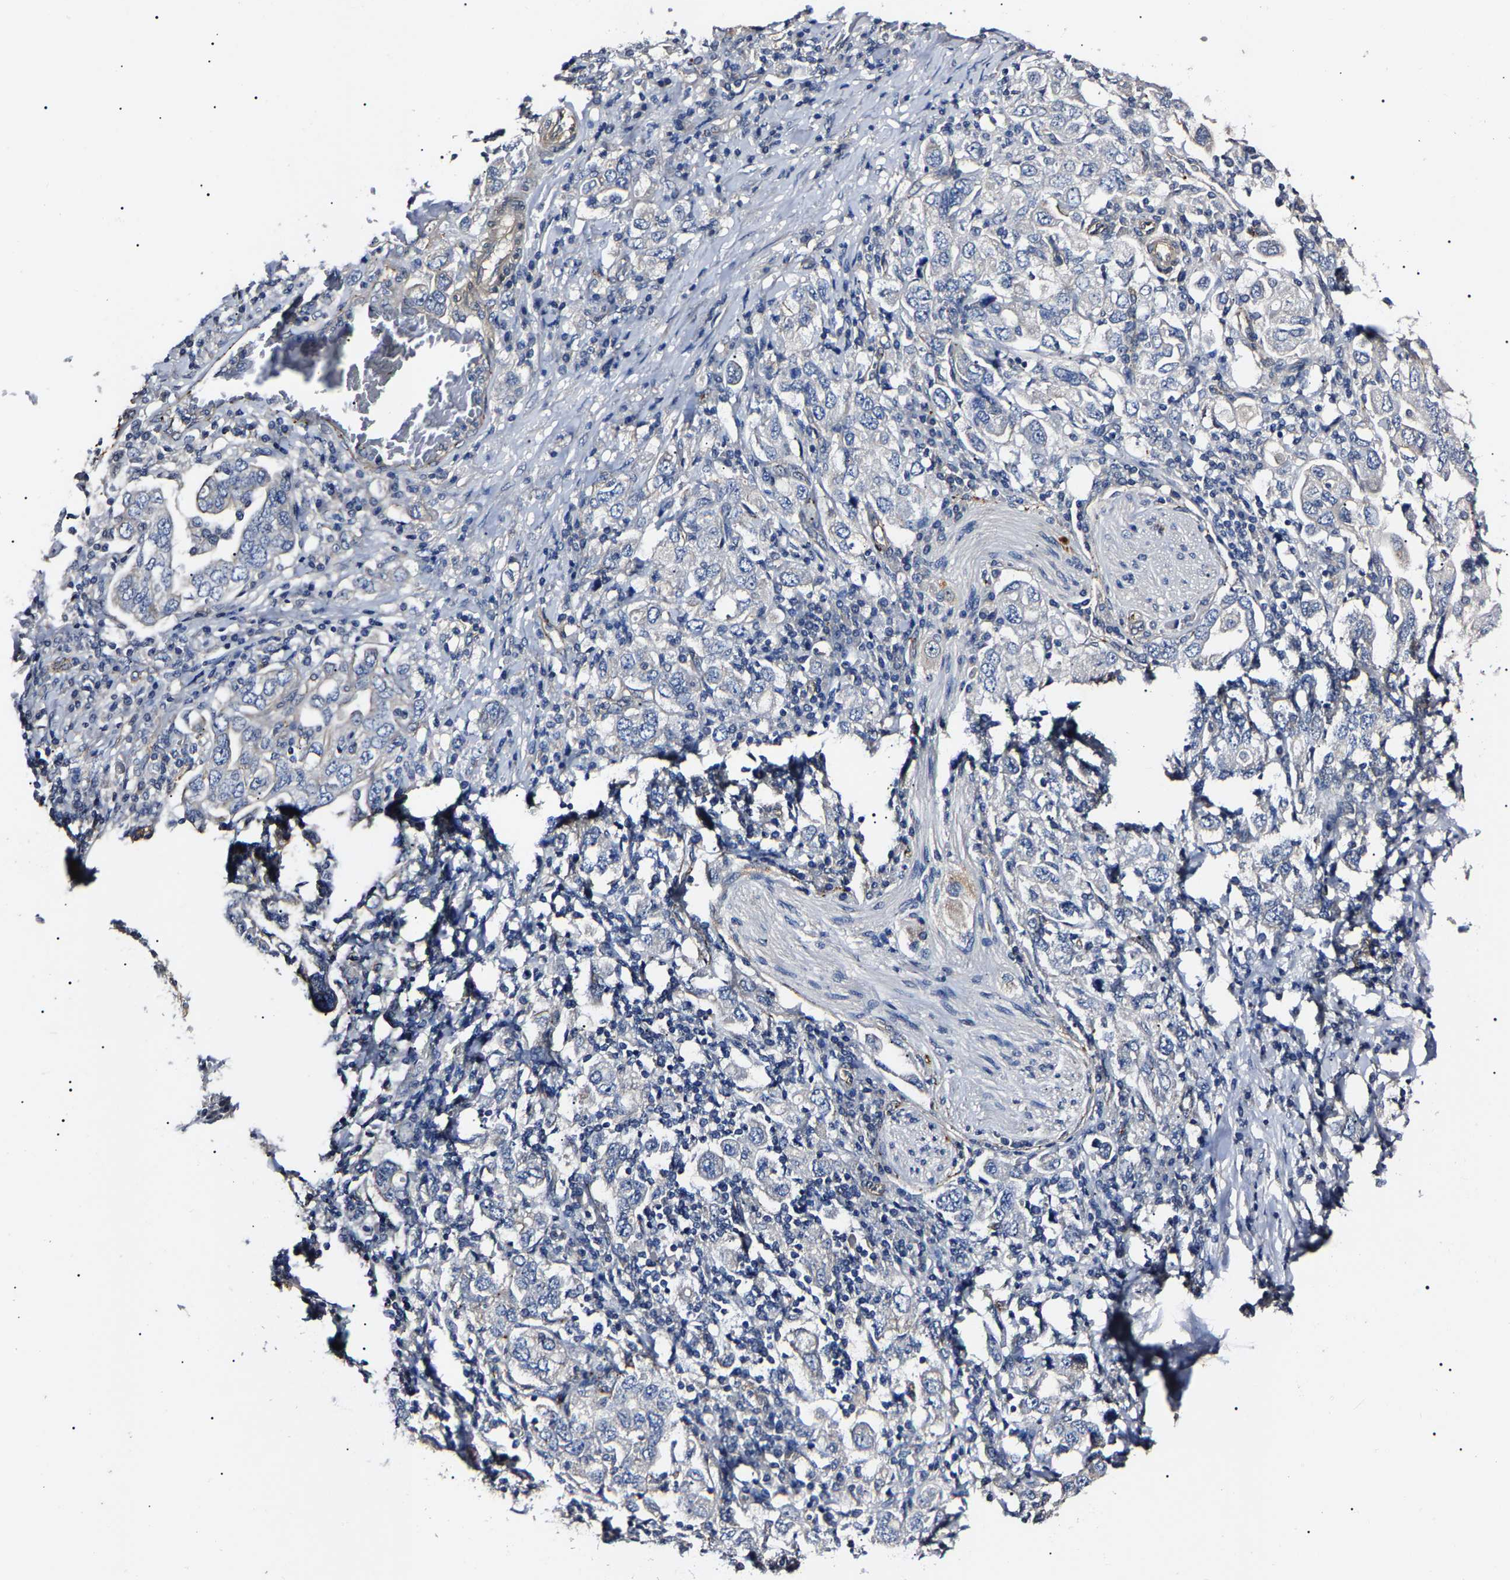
{"staining": {"intensity": "negative", "quantity": "none", "location": "none"}, "tissue": "stomach cancer", "cell_type": "Tumor cells", "image_type": "cancer", "snomed": [{"axis": "morphology", "description": "Adenocarcinoma, NOS"}, {"axis": "topography", "description": "Stomach, upper"}], "caption": "The immunohistochemistry (IHC) image has no significant expression in tumor cells of stomach cancer (adenocarcinoma) tissue.", "gene": "KLHL42", "patient": {"sex": "male", "age": 62}}